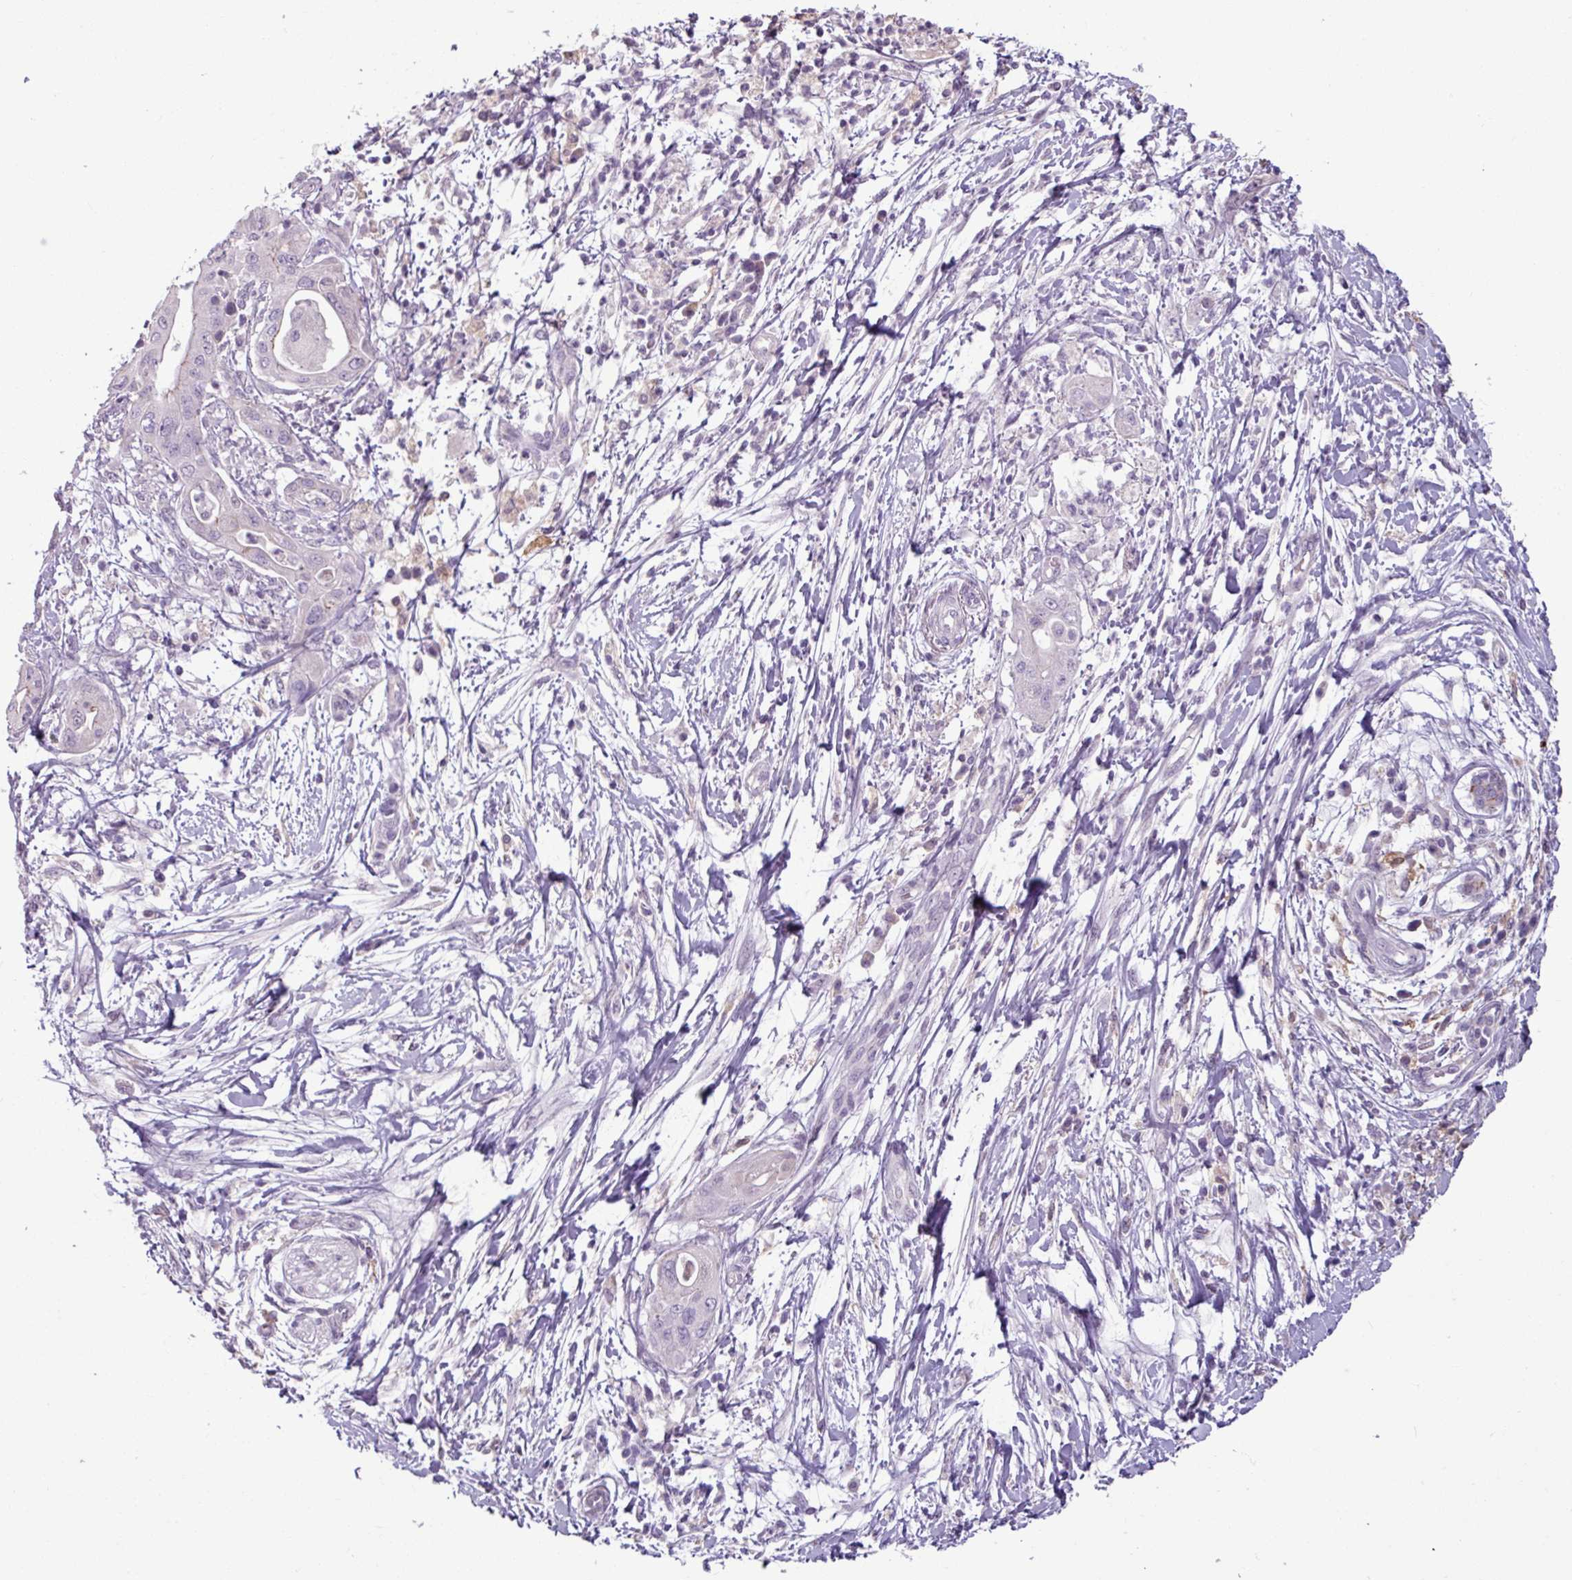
{"staining": {"intensity": "negative", "quantity": "none", "location": "none"}, "tissue": "pancreatic cancer", "cell_type": "Tumor cells", "image_type": "cancer", "snomed": [{"axis": "morphology", "description": "Adenocarcinoma, NOS"}, {"axis": "topography", "description": "Pancreas"}], "caption": "There is no significant staining in tumor cells of pancreatic cancer (adenocarcinoma).", "gene": "PNMA6A", "patient": {"sex": "male", "age": 68}}